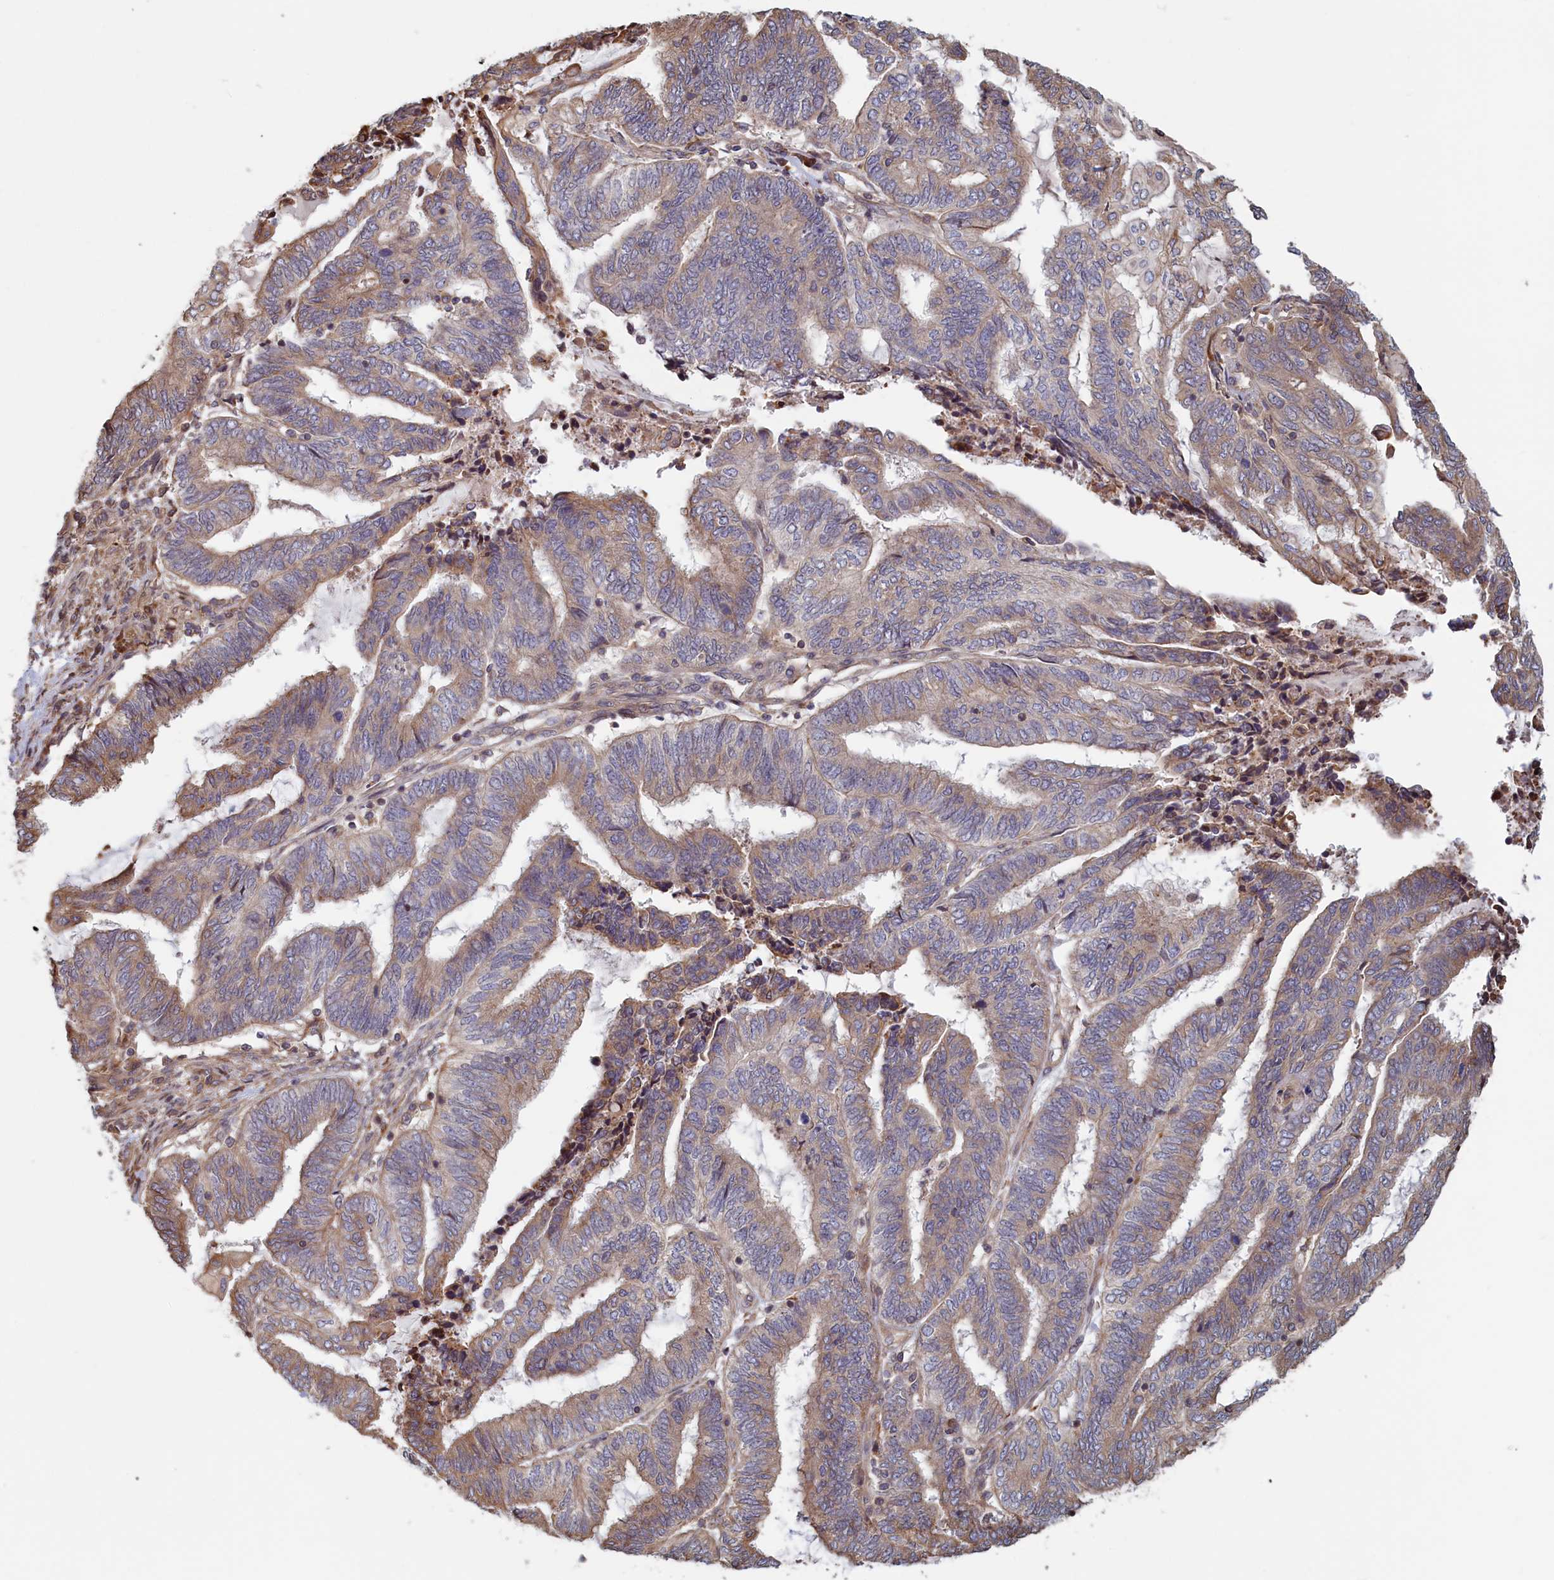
{"staining": {"intensity": "weak", "quantity": "25%-75%", "location": "cytoplasmic/membranous"}, "tissue": "endometrial cancer", "cell_type": "Tumor cells", "image_type": "cancer", "snomed": [{"axis": "morphology", "description": "Adenocarcinoma, NOS"}, {"axis": "topography", "description": "Uterus"}, {"axis": "topography", "description": "Endometrium"}], "caption": "High-power microscopy captured an IHC micrograph of adenocarcinoma (endometrial), revealing weak cytoplasmic/membranous expression in approximately 25%-75% of tumor cells. Using DAB (brown) and hematoxylin (blue) stains, captured at high magnification using brightfield microscopy.", "gene": "RILPL1", "patient": {"sex": "female", "age": 70}}